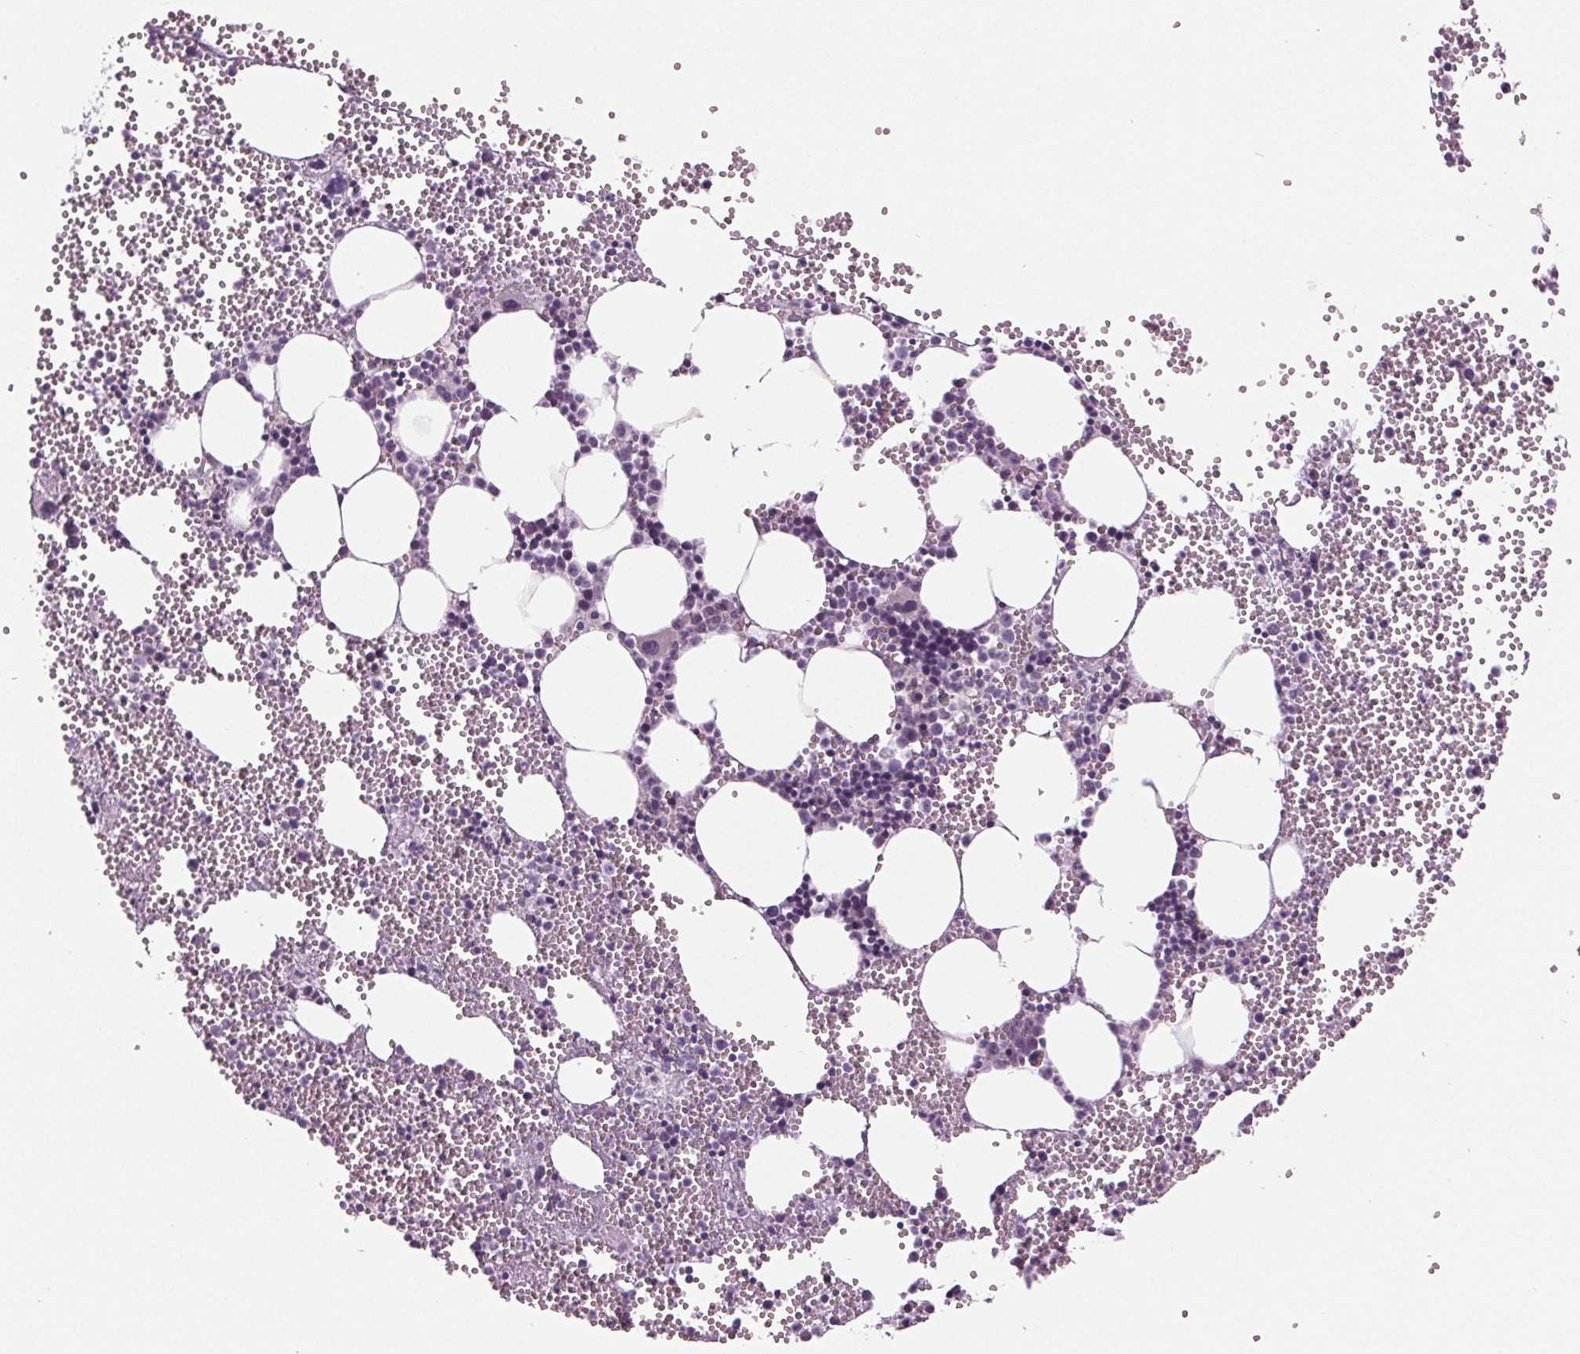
{"staining": {"intensity": "negative", "quantity": "none", "location": "none"}, "tissue": "bone marrow", "cell_type": "Hematopoietic cells", "image_type": "normal", "snomed": [{"axis": "morphology", "description": "Normal tissue, NOS"}, {"axis": "topography", "description": "Bone marrow"}], "caption": "The histopathology image displays no staining of hematopoietic cells in benign bone marrow. (Brightfield microscopy of DAB IHC at high magnification).", "gene": "BHLHE22", "patient": {"sex": "male", "age": 89}}